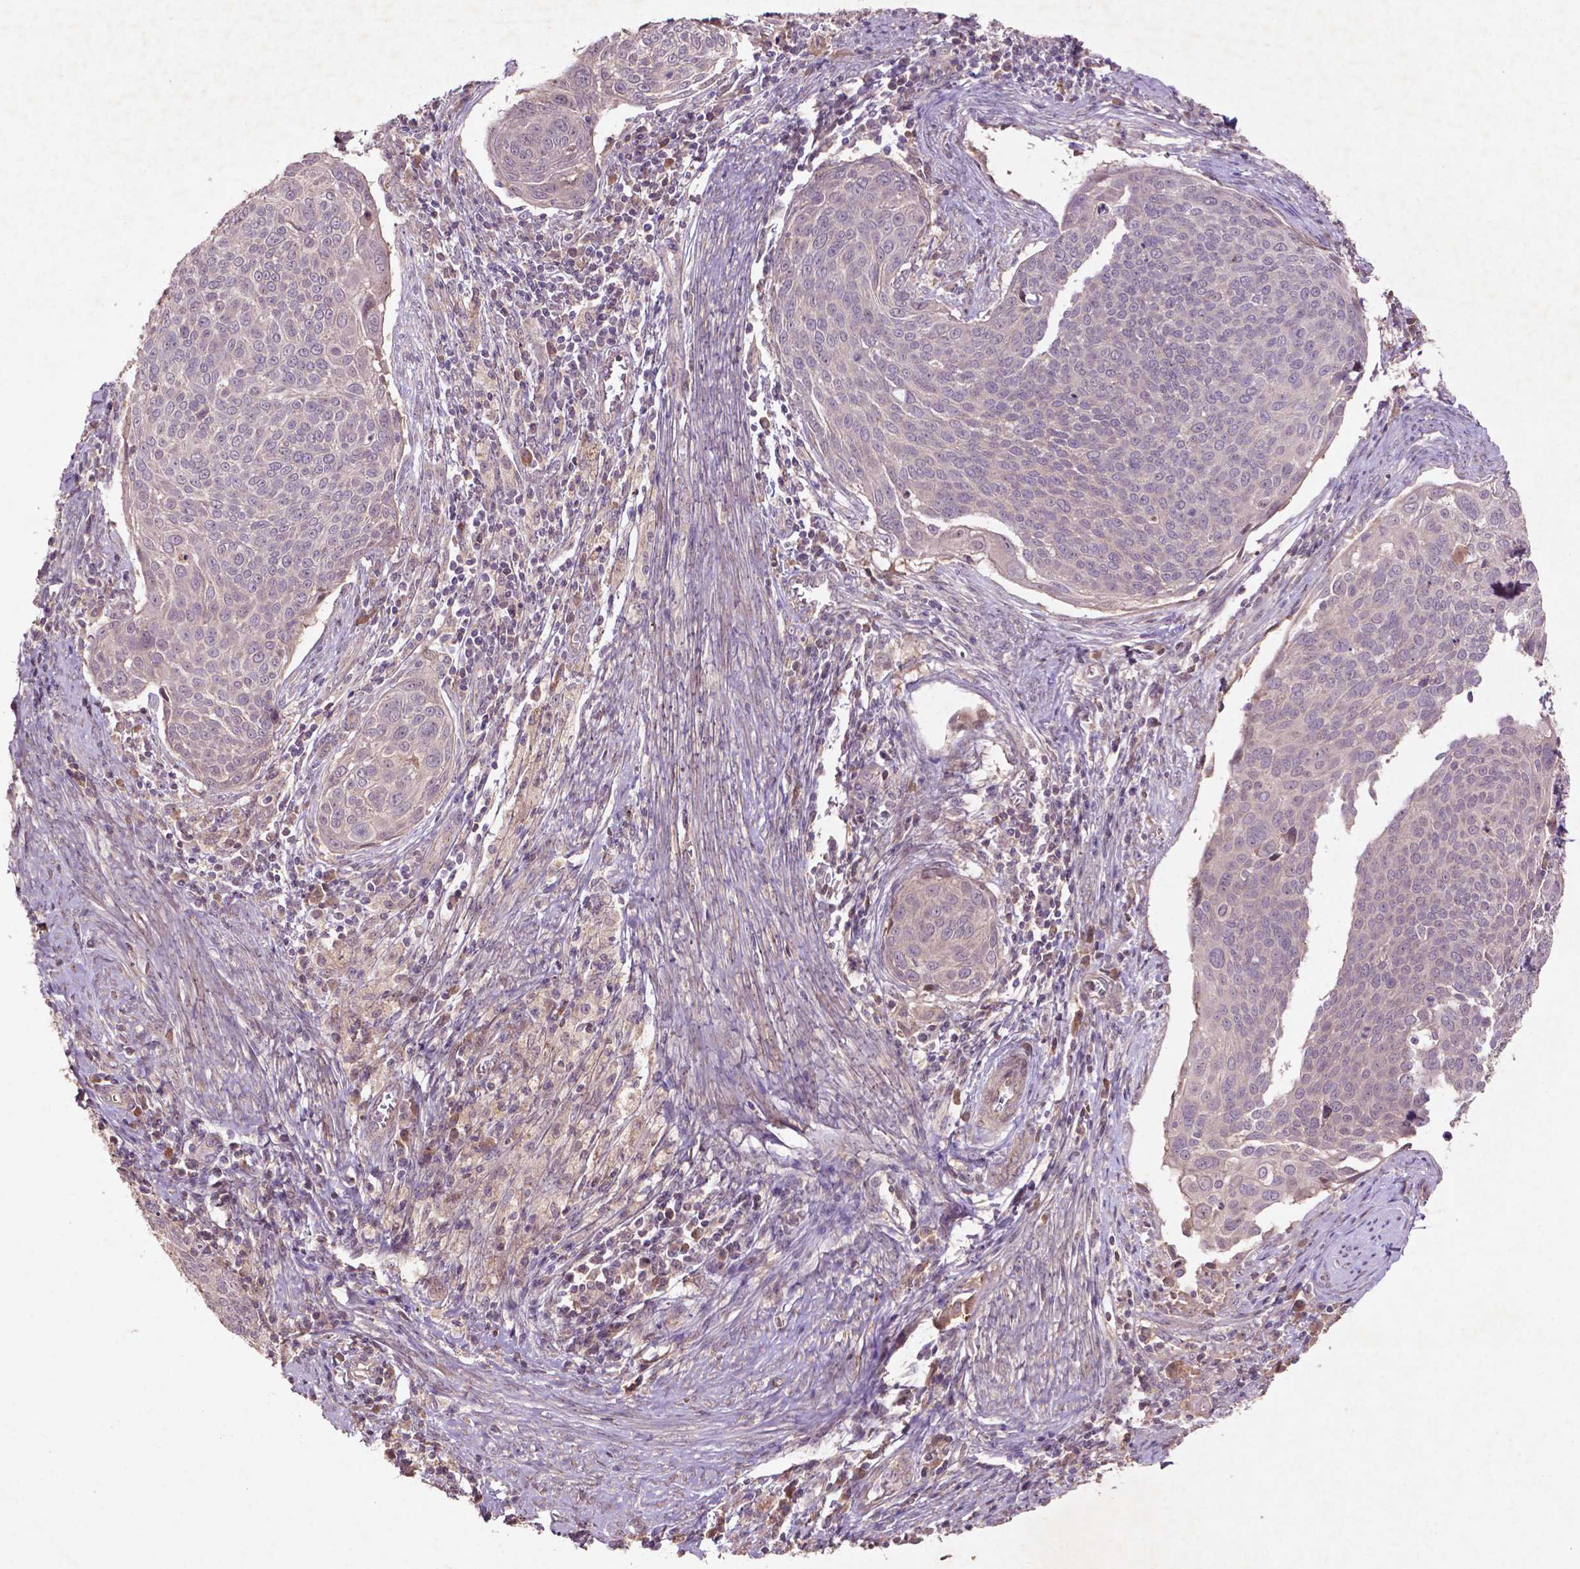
{"staining": {"intensity": "negative", "quantity": "none", "location": "none"}, "tissue": "cervical cancer", "cell_type": "Tumor cells", "image_type": "cancer", "snomed": [{"axis": "morphology", "description": "Squamous cell carcinoma, NOS"}, {"axis": "topography", "description": "Cervix"}], "caption": "Tumor cells are negative for brown protein staining in cervical cancer. (DAB immunohistochemistry (IHC), high magnification).", "gene": "COQ2", "patient": {"sex": "female", "age": 39}}